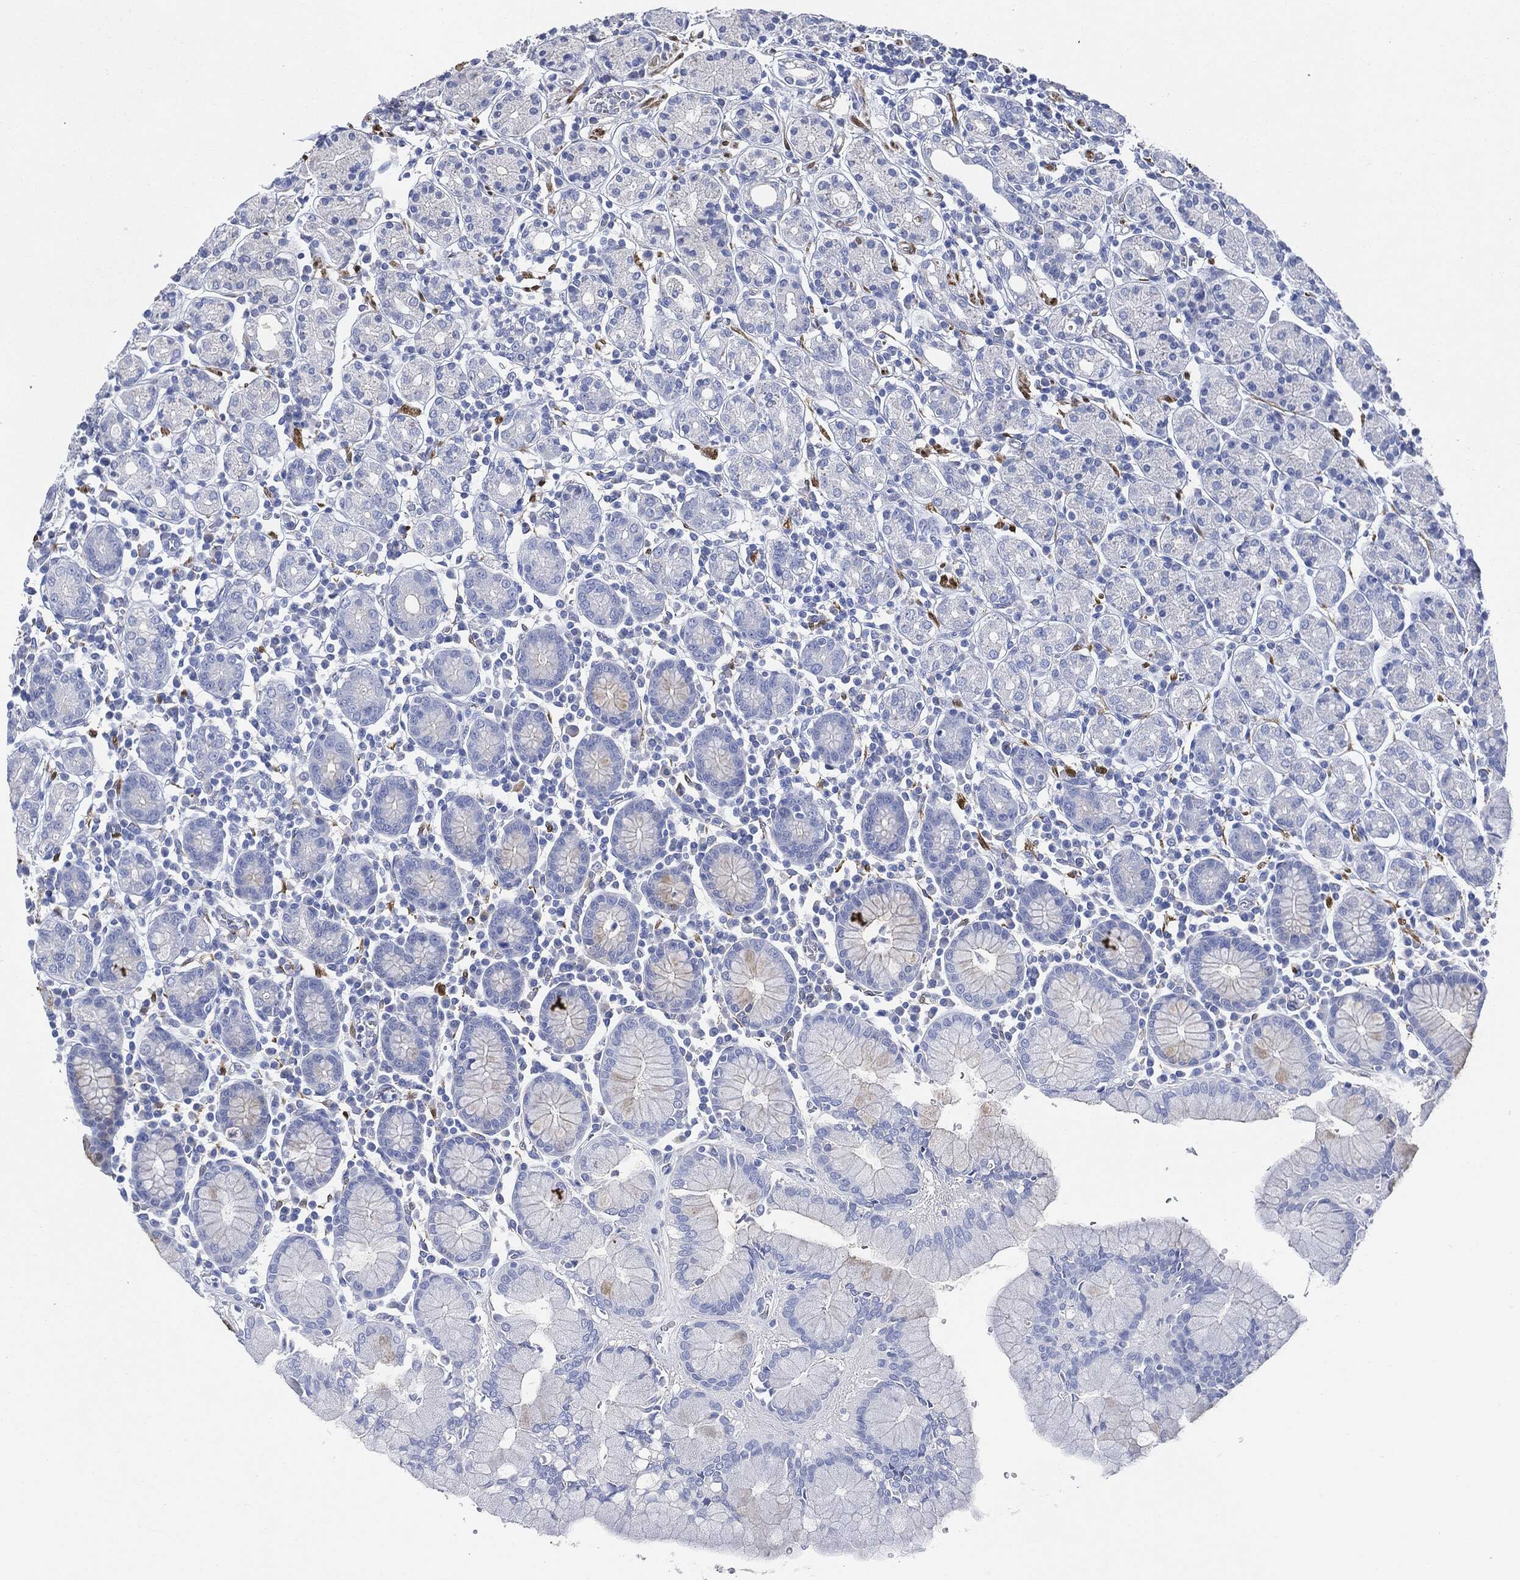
{"staining": {"intensity": "negative", "quantity": "none", "location": "none"}, "tissue": "stomach", "cell_type": "Glandular cells", "image_type": "normal", "snomed": [{"axis": "morphology", "description": "Normal tissue, NOS"}, {"axis": "topography", "description": "Stomach, upper"}, {"axis": "topography", "description": "Stomach"}], "caption": "This micrograph is of unremarkable stomach stained with IHC to label a protein in brown with the nuclei are counter-stained blue. There is no positivity in glandular cells.", "gene": "TAGLN", "patient": {"sex": "male", "age": 62}}